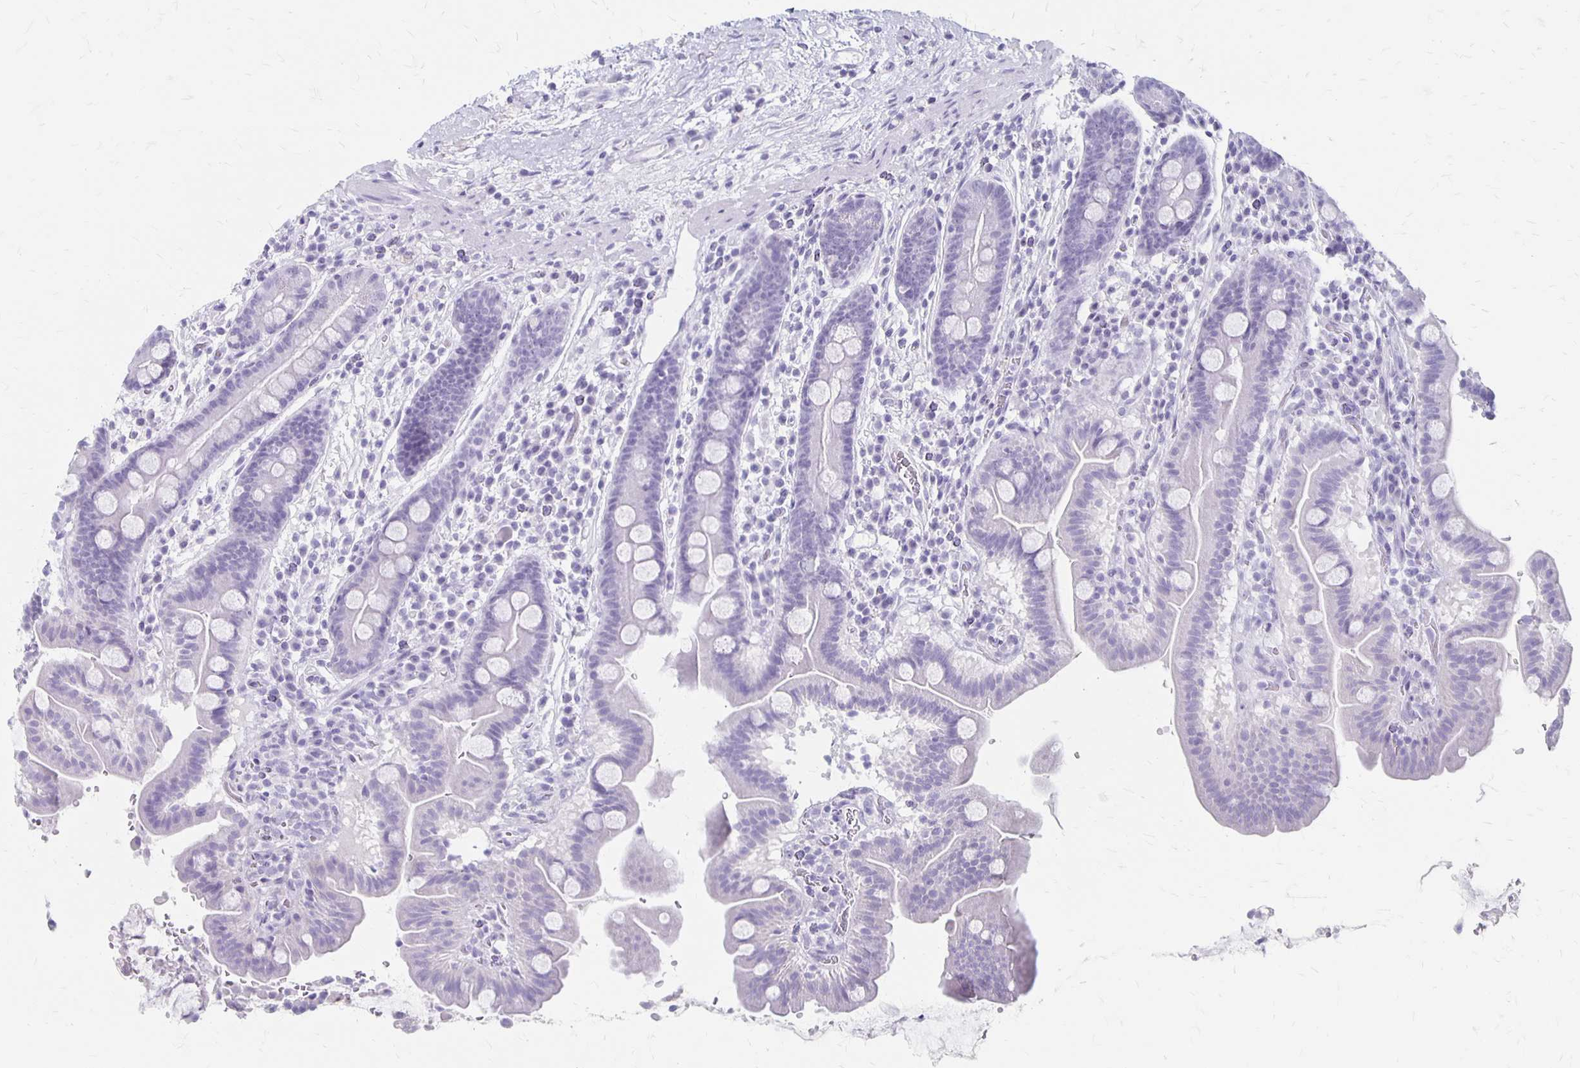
{"staining": {"intensity": "negative", "quantity": "none", "location": "none"}, "tissue": "small intestine", "cell_type": "Glandular cells", "image_type": "normal", "snomed": [{"axis": "morphology", "description": "Normal tissue, NOS"}, {"axis": "topography", "description": "Small intestine"}], "caption": "IHC photomicrograph of unremarkable small intestine: human small intestine stained with DAB shows no significant protein expression in glandular cells.", "gene": "MAGEC2", "patient": {"sex": "male", "age": 26}}